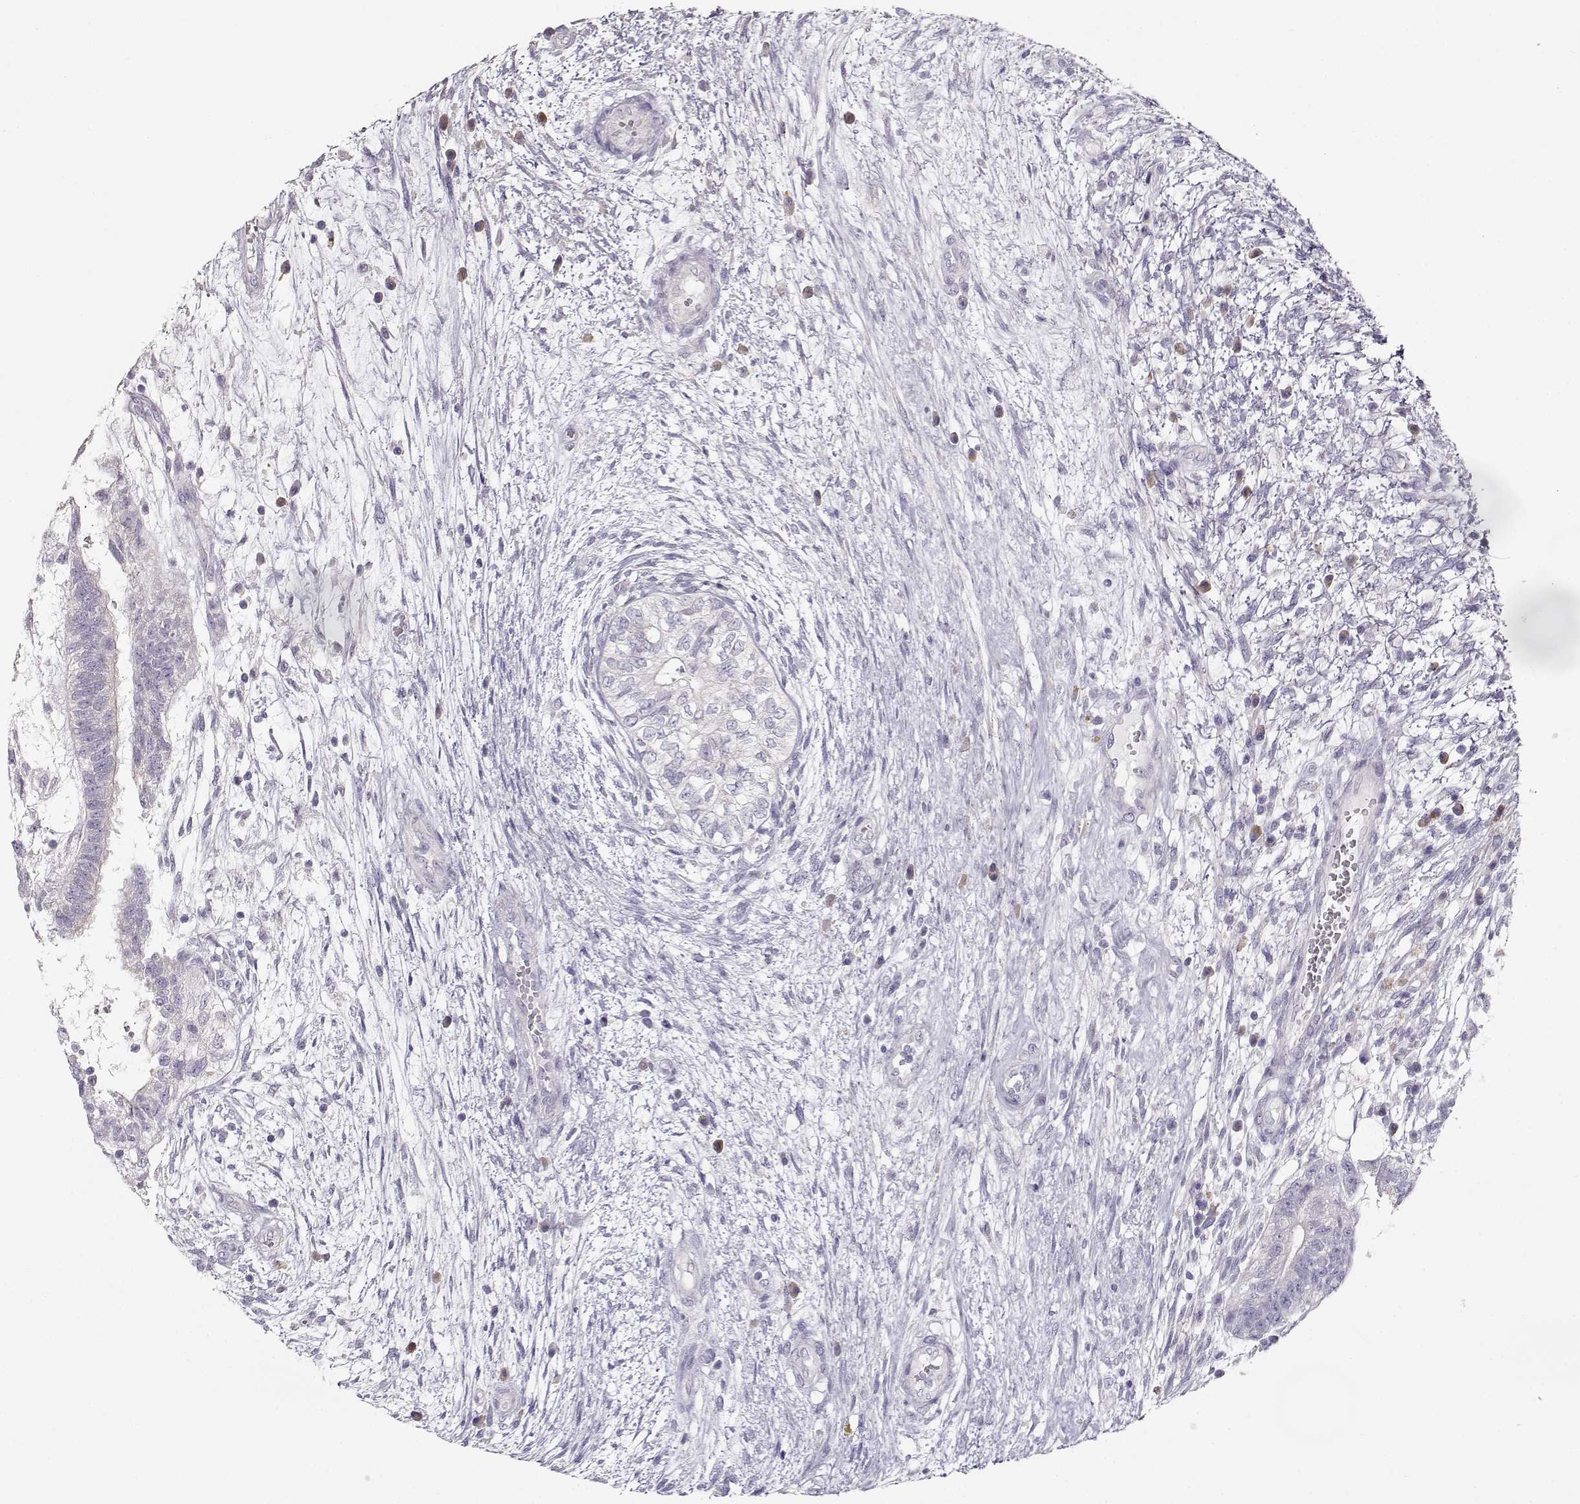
{"staining": {"intensity": "negative", "quantity": "none", "location": "none"}, "tissue": "testis cancer", "cell_type": "Tumor cells", "image_type": "cancer", "snomed": [{"axis": "morphology", "description": "Normal tissue, NOS"}, {"axis": "morphology", "description": "Carcinoma, Embryonal, NOS"}, {"axis": "topography", "description": "Testis"}, {"axis": "topography", "description": "Epididymis"}], "caption": "A high-resolution photomicrograph shows immunohistochemistry (IHC) staining of testis embryonal carcinoma, which shows no significant positivity in tumor cells. (DAB (3,3'-diaminobenzidine) immunohistochemistry (IHC) visualized using brightfield microscopy, high magnification).", "gene": "GLIPR1L2", "patient": {"sex": "male", "age": 32}}